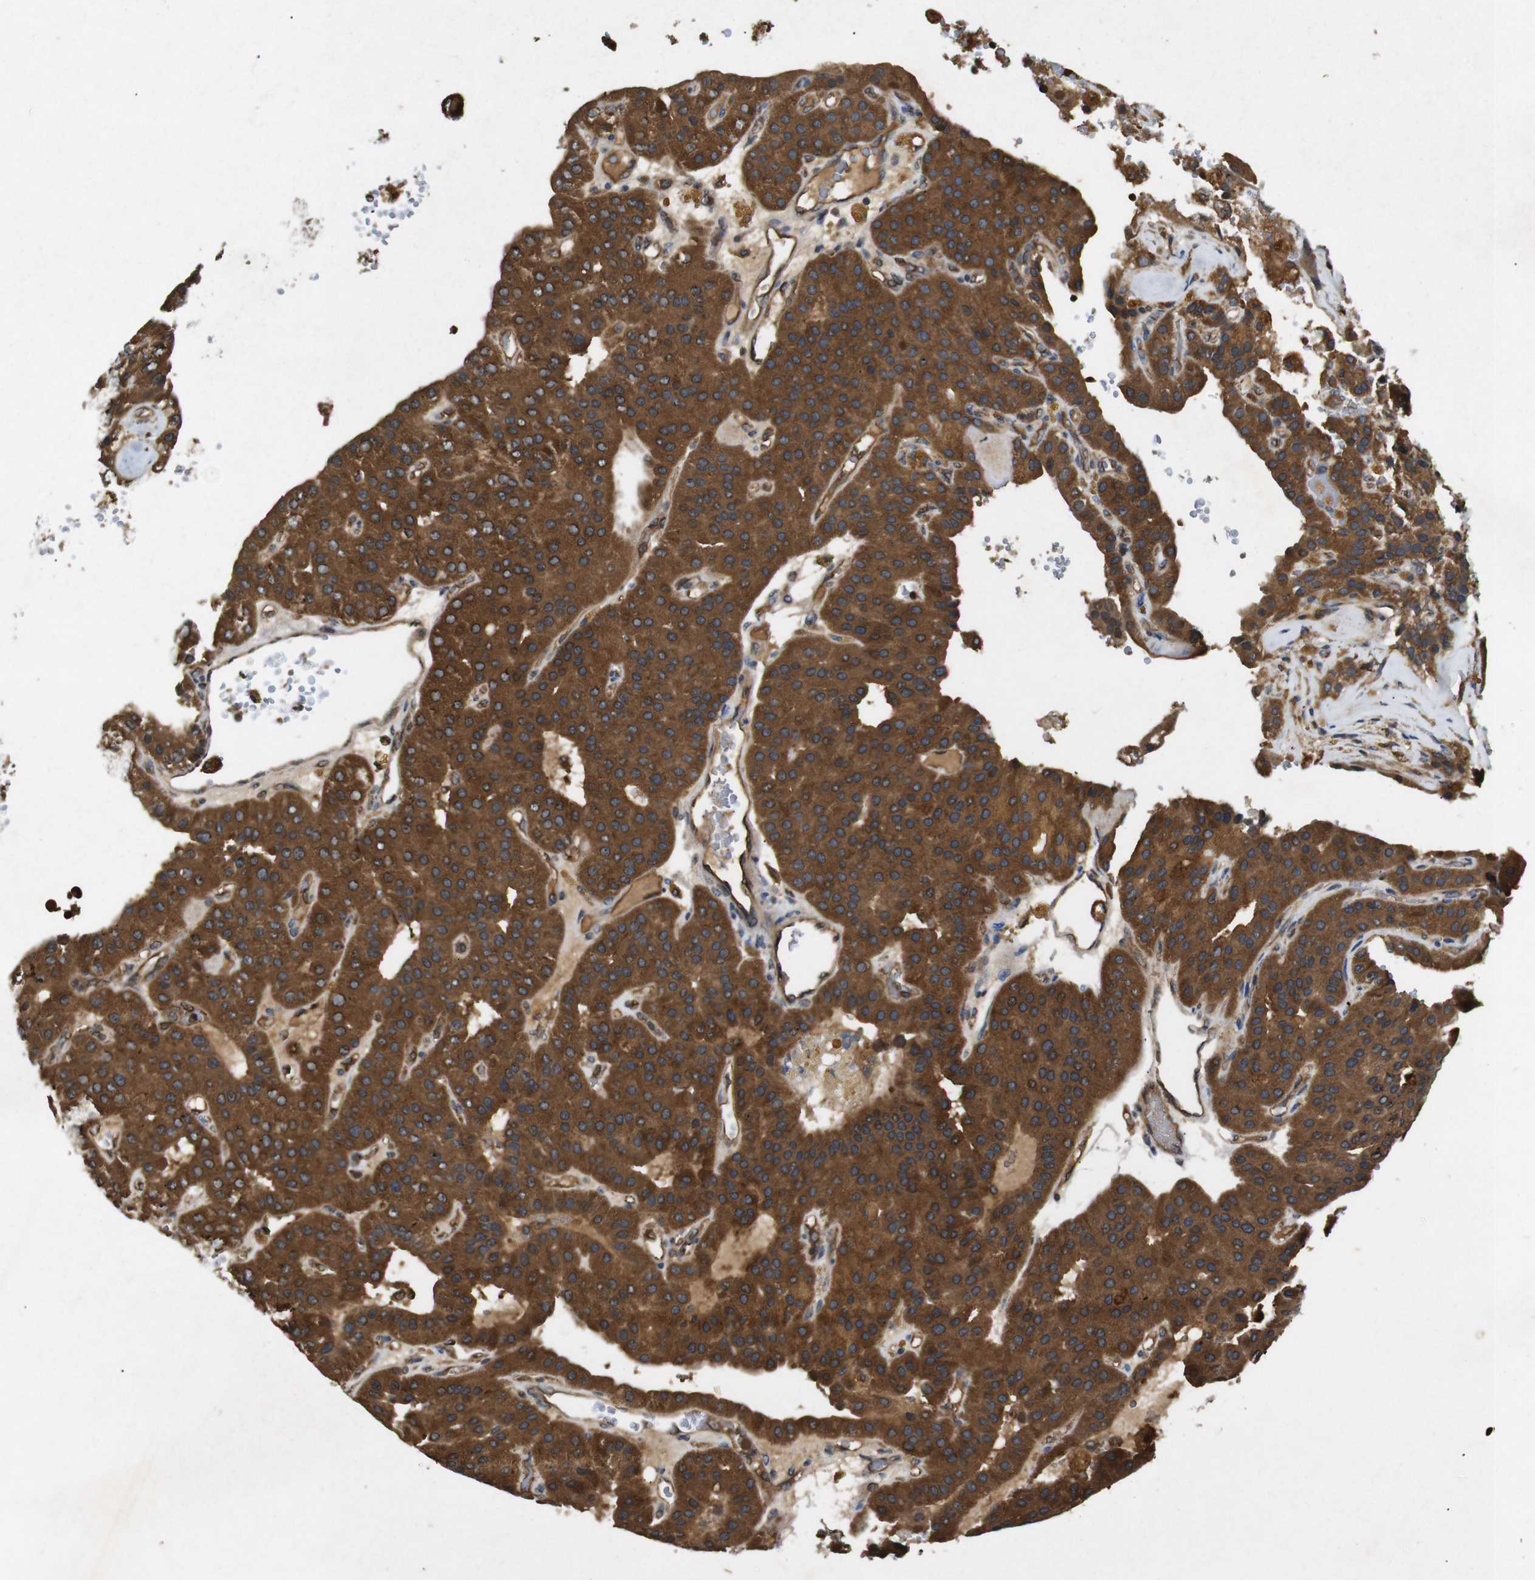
{"staining": {"intensity": "strong", "quantity": ">75%", "location": "cytoplasmic/membranous"}, "tissue": "parathyroid gland", "cell_type": "Glandular cells", "image_type": "normal", "snomed": [{"axis": "morphology", "description": "Normal tissue, NOS"}, {"axis": "morphology", "description": "Adenoma, NOS"}, {"axis": "topography", "description": "Parathyroid gland"}], "caption": "High-magnification brightfield microscopy of benign parathyroid gland stained with DAB (3,3'-diaminobenzidine) (brown) and counterstained with hematoxylin (blue). glandular cells exhibit strong cytoplasmic/membranous positivity is appreciated in about>75% of cells. (DAB = brown stain, brightfield microscopy at high magnification).", "gene": "RIPK1", "patient": {"sex": "female", "age": 86}}